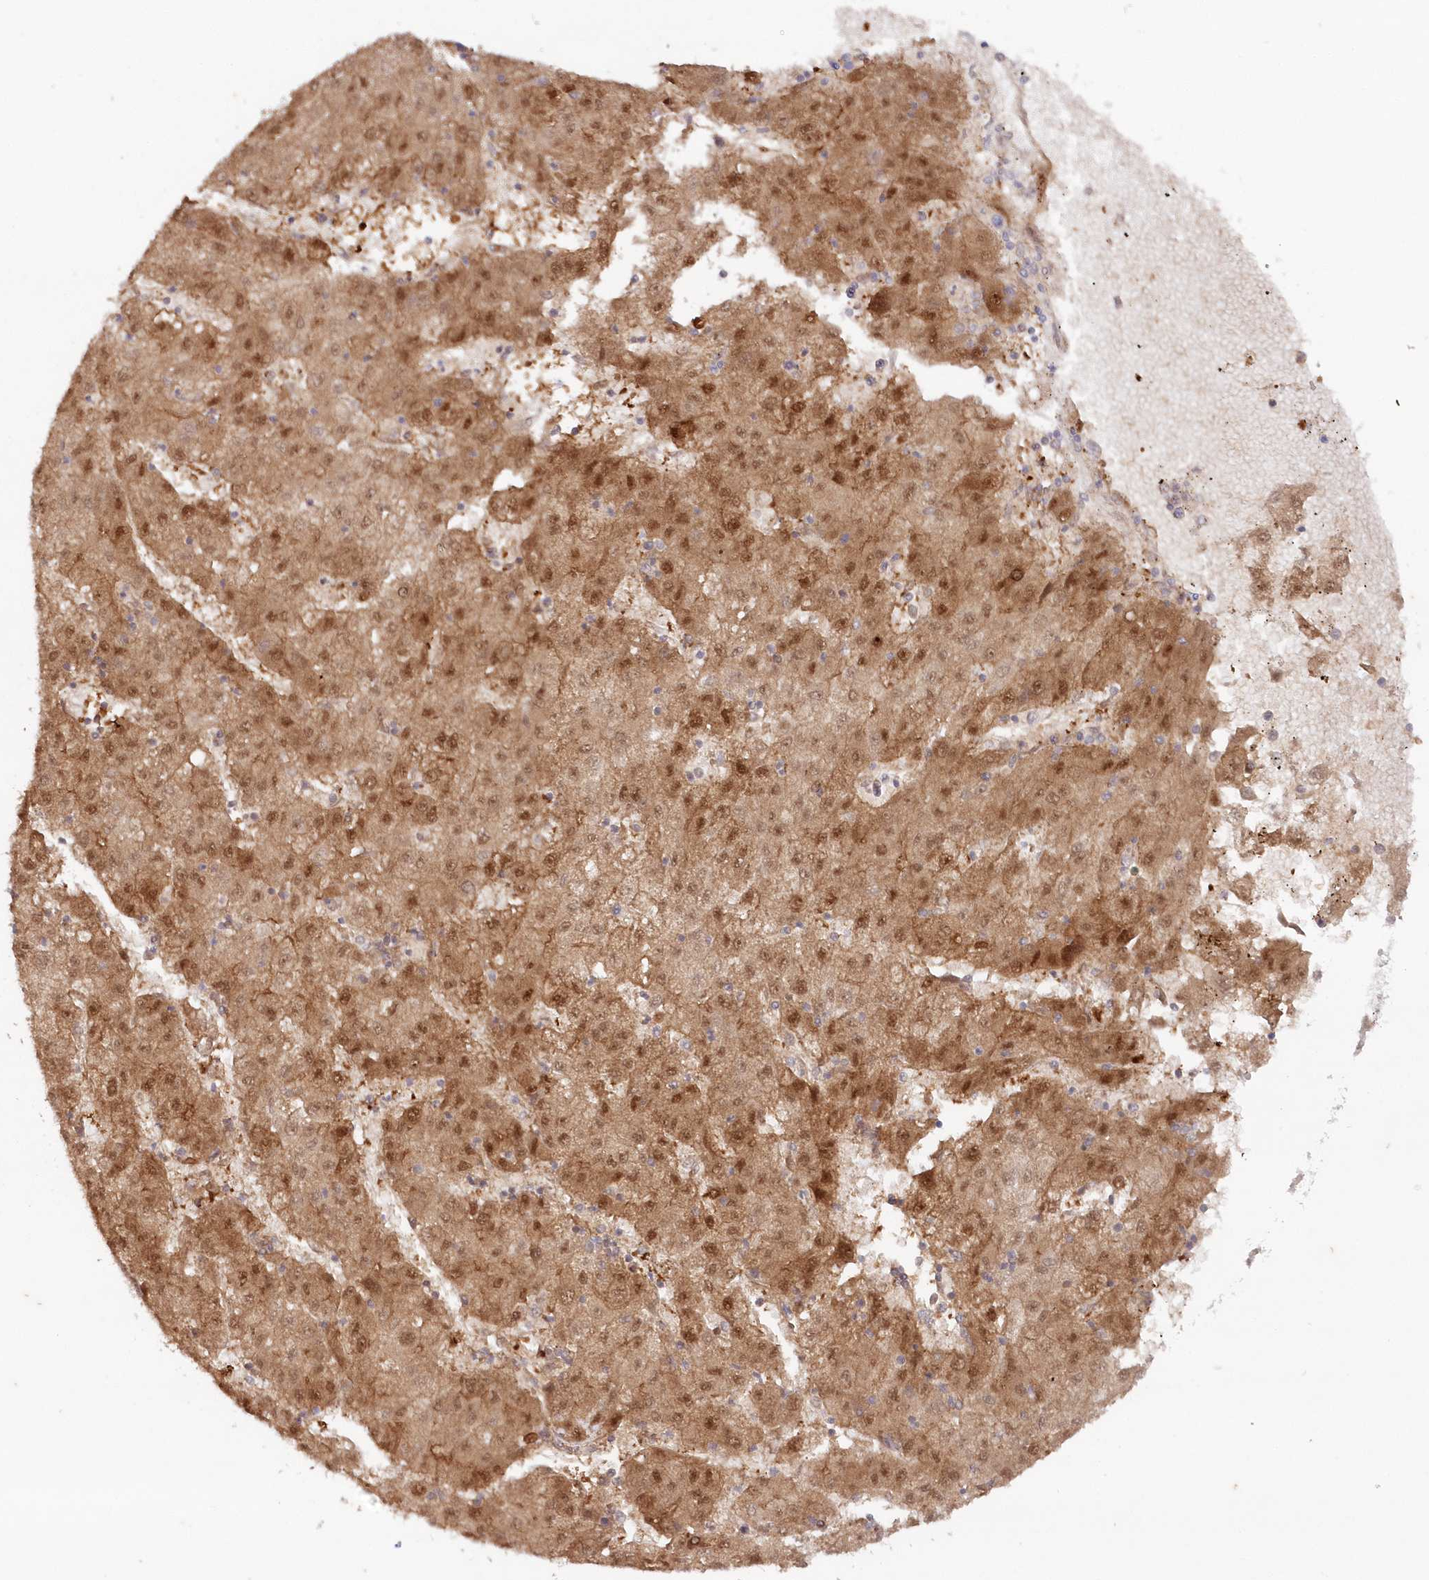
{"staining": {"intensity": "moderate", "quantity": ">75%", "location": "cytoplasmic/membranous,nuclear"}, "tissue": "liver cancer", "cell_type": "Tumor cells", "image_type": "cancer", "snomed": [{"axis": "morphology", "description": "Carcinoma, Hepatocellular, NOS"}, {"axis": "topography", "description": "Liver"}], "caption": "Human liver hepatocellular carcinoma stained with a protein marker reveals moderate staining in tumor cells.", "gene": "GBE1", "patient": {"sex": "male", "age": 72}}